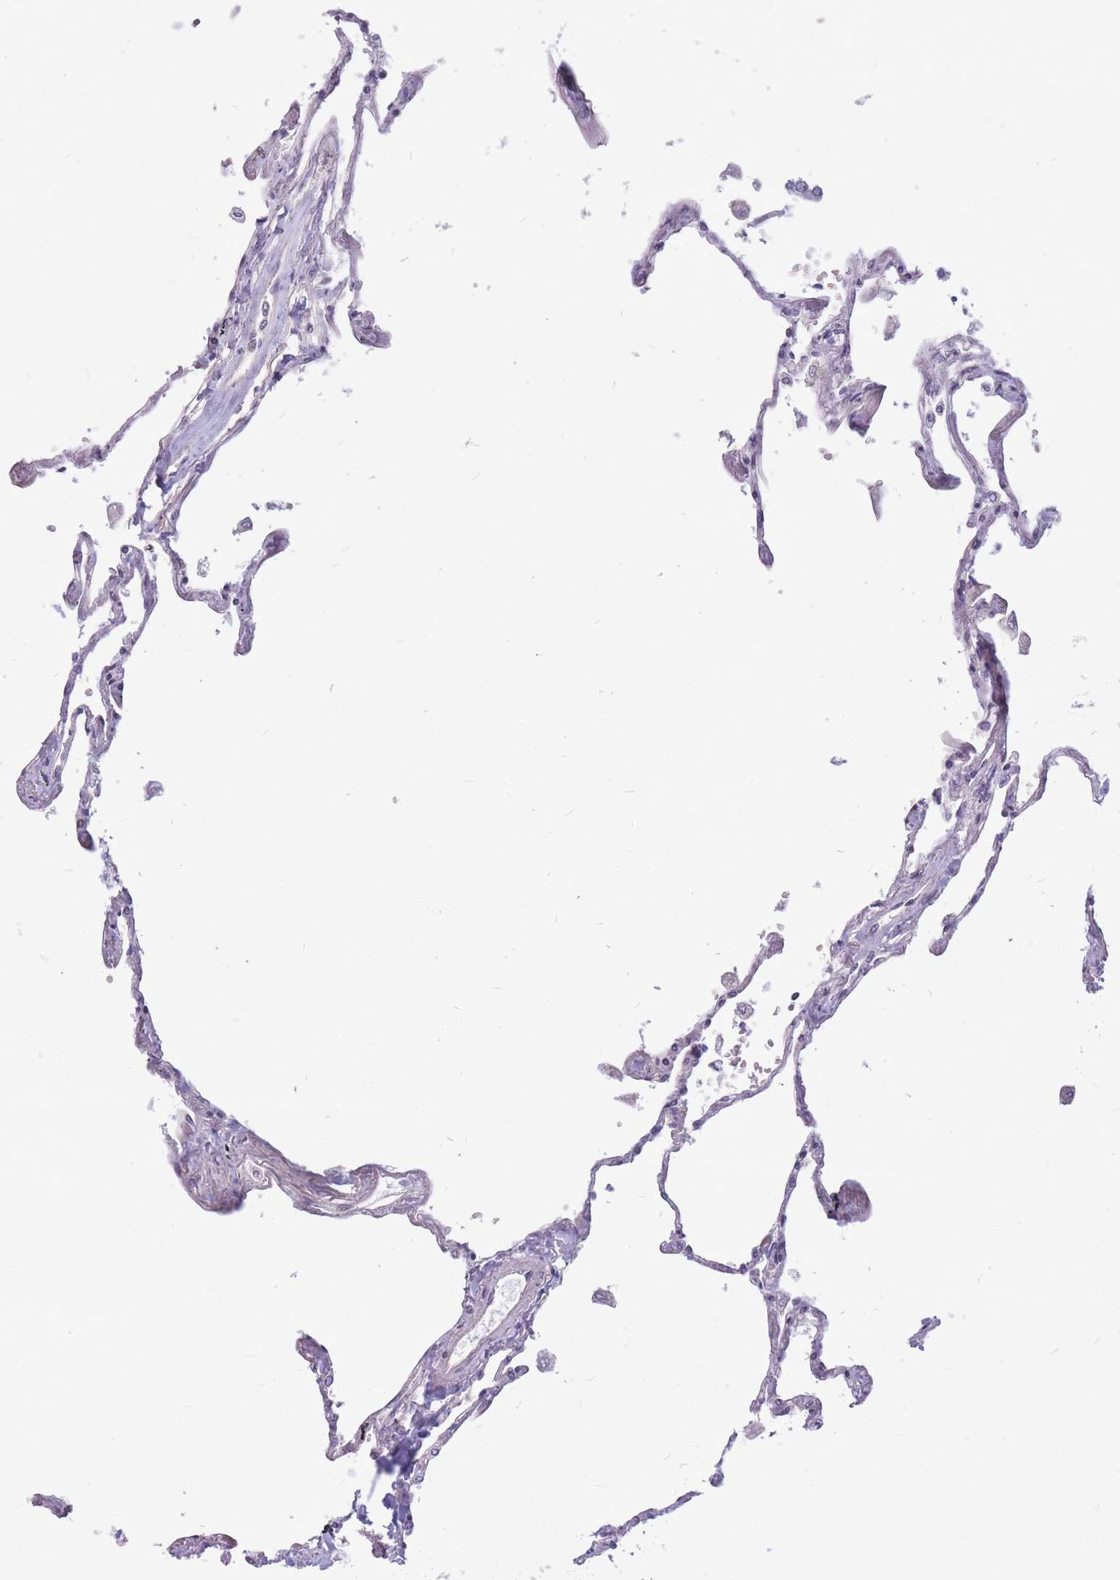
{"staining": {"intensity": "weak", "quantity": "25%-75%", "location": "cytoplasmic/membranous,nuclear"}, "tissue": "lung", "cell_type": "Alveolar cells", "image_type": "normal", "snomed": [{"axis": "morphology", "description": "Normal tissue, NOS"}, {"axis": "topography", "description": "Lung"}], "caption": "Brown immunohistochemical staining in normal human lung reveals weak cytoplasmic/membranous,nuclear positivity in about 25%-75% of alveolar cells.", "gene": "TCF20", "patient": {"sex": "female", "age": 67}}